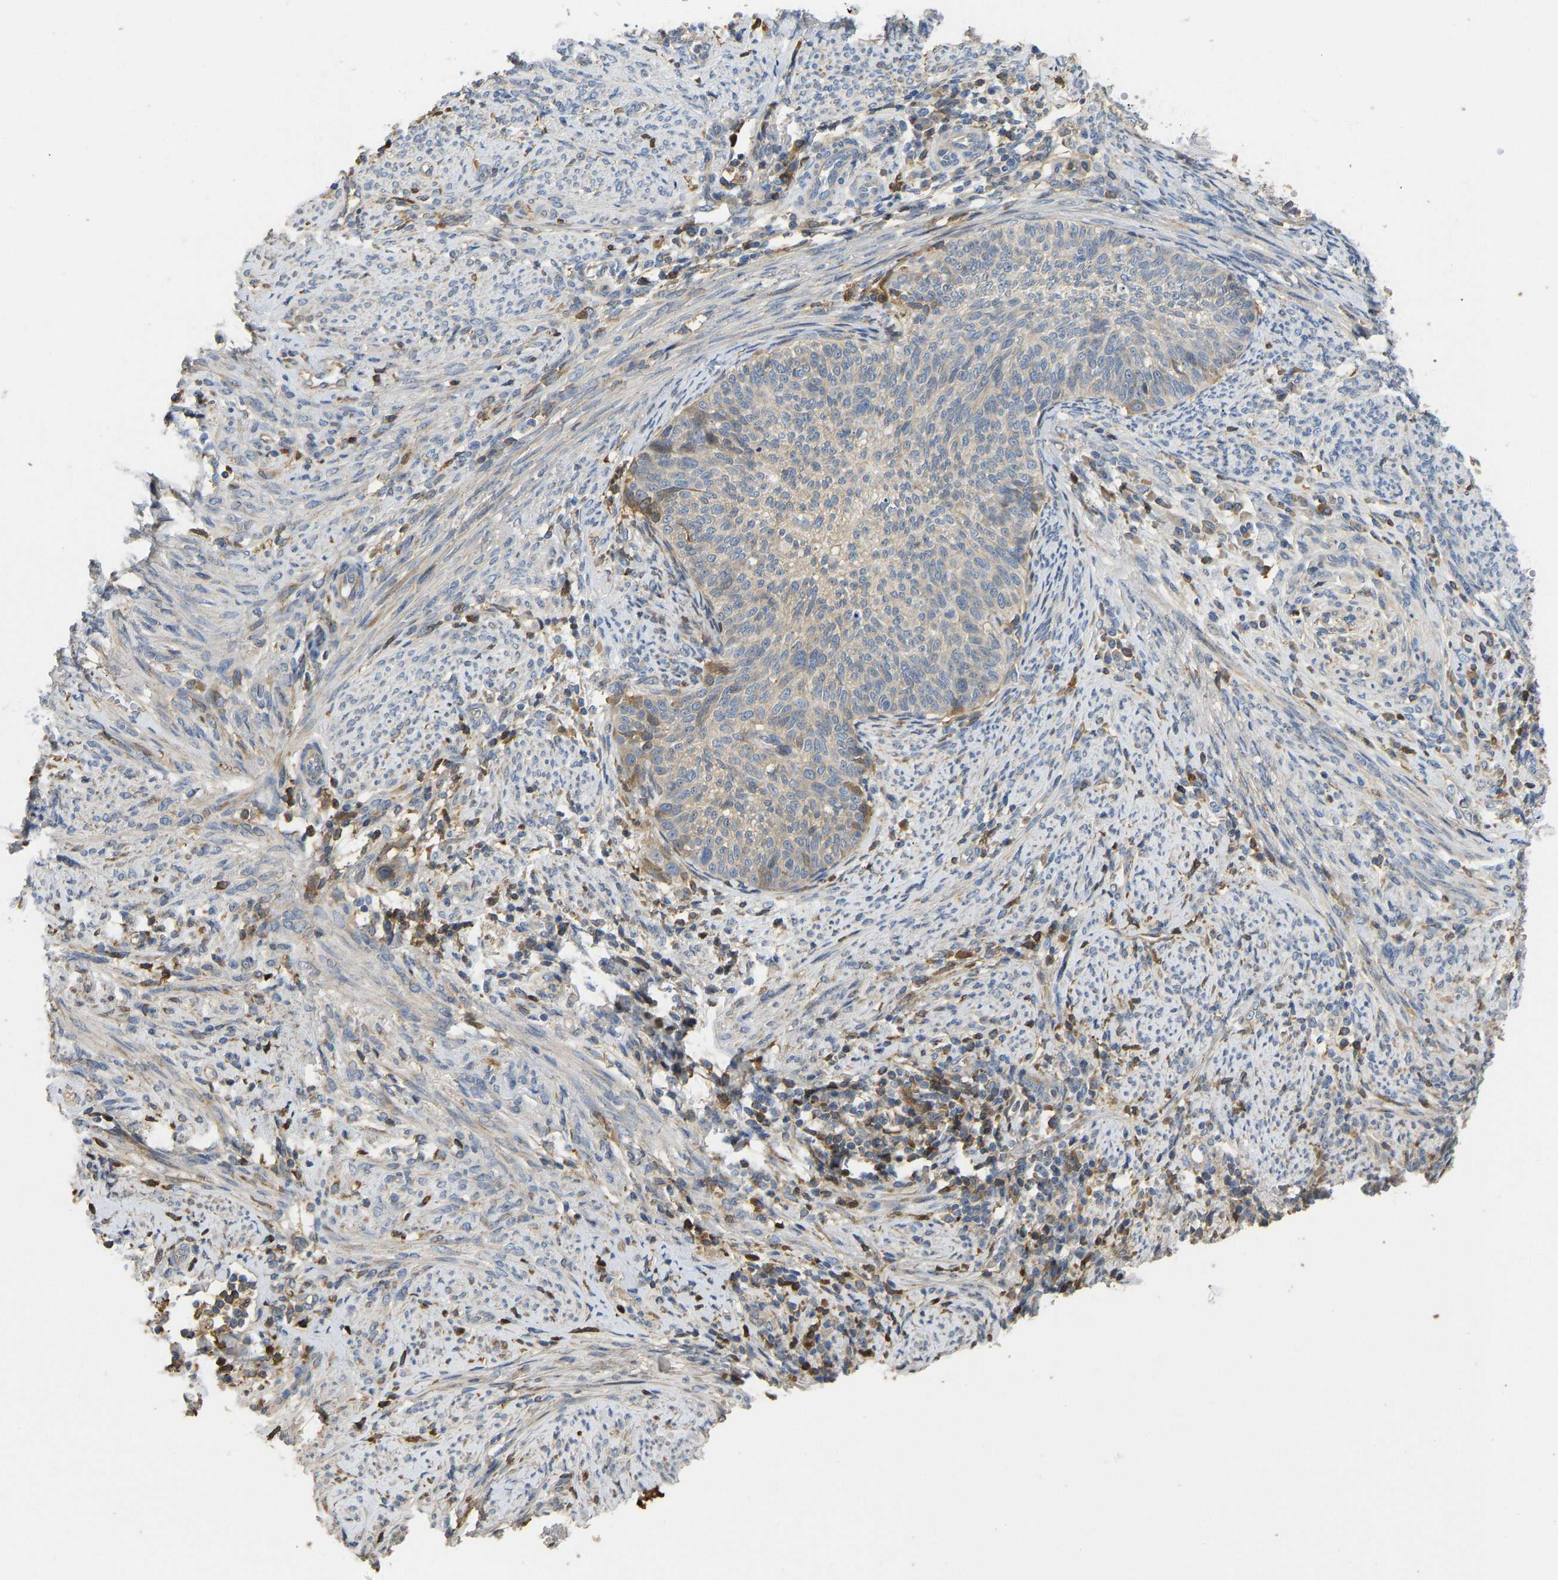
{"staining": {"intensity": "negative", "quantity": "none", "location": "none"}, "tissue": "cervical cancer", "cell_type": "Tumor cells", "image_type": "cancer", "snomed": [{"axis": "morphology", "description": "Squamous cell carcinoma, NOS"}, {"axis": "topography", "description": "Cervix"}], "caption": "This is a micrograph of immunohistochemistry (IHC) staining of squamous cell carcinoma (cervical), which shows no staining in tumor cells.", "gene": "VCPKMT", "patient": {"sex": "female", "age": 70}}